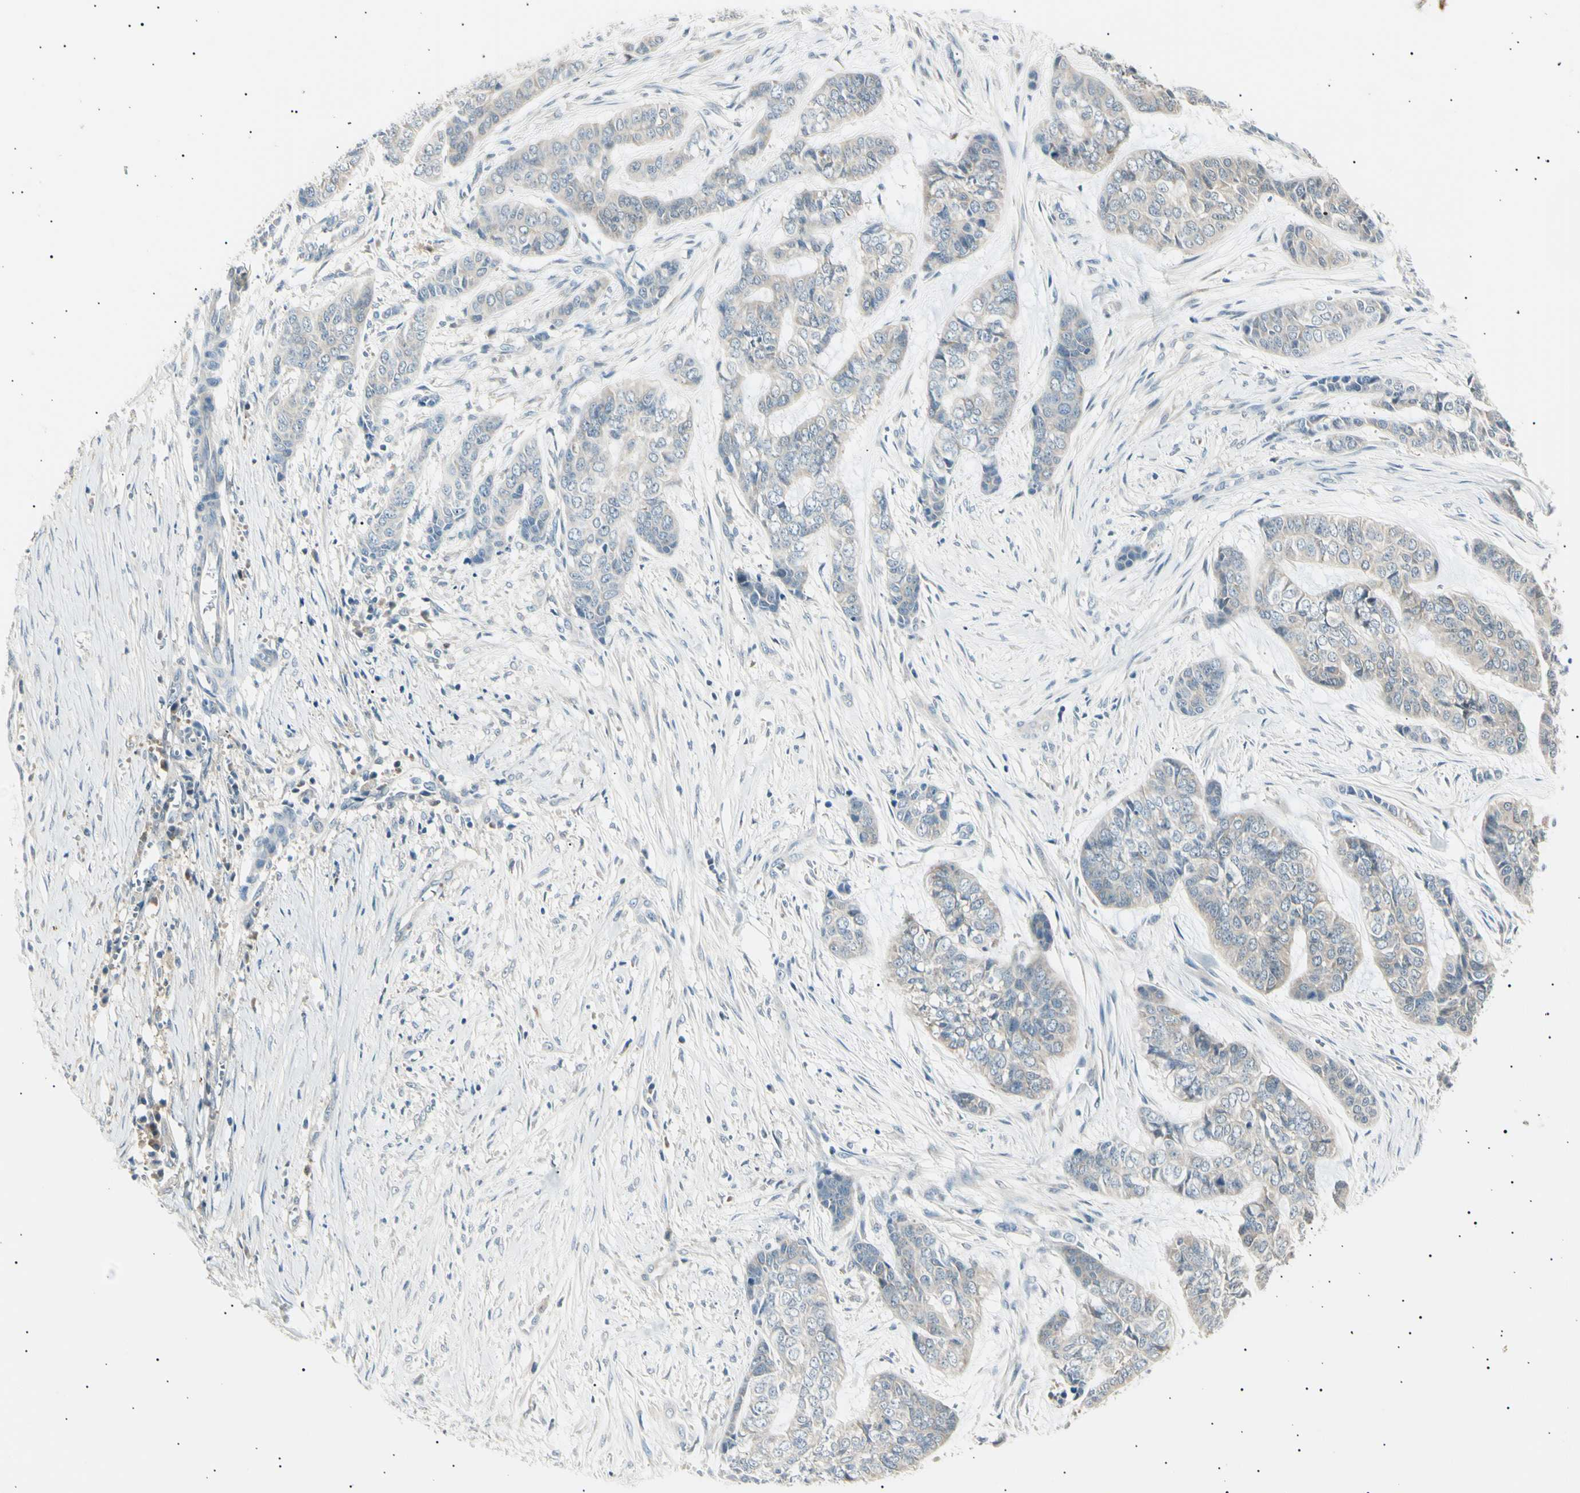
{"staining": {"intensity": "weak", "quantity": "<25%", "location": "cytoplasmic/membranous"}, "tissue": "skin cancer", "cell_type": "Tumor cells", "image_type": "cancer", "snomed": [{"axis": "morphology", "description": "Basal cell carcinoma"}, {"axis": "topography", "description": "Skin"}], "caption": "Tumor cells are negative for brown protein staining in skin basal cell carcinoma.", "gene": "LHPP", "patient": {"sex": "female", "age": 64}}